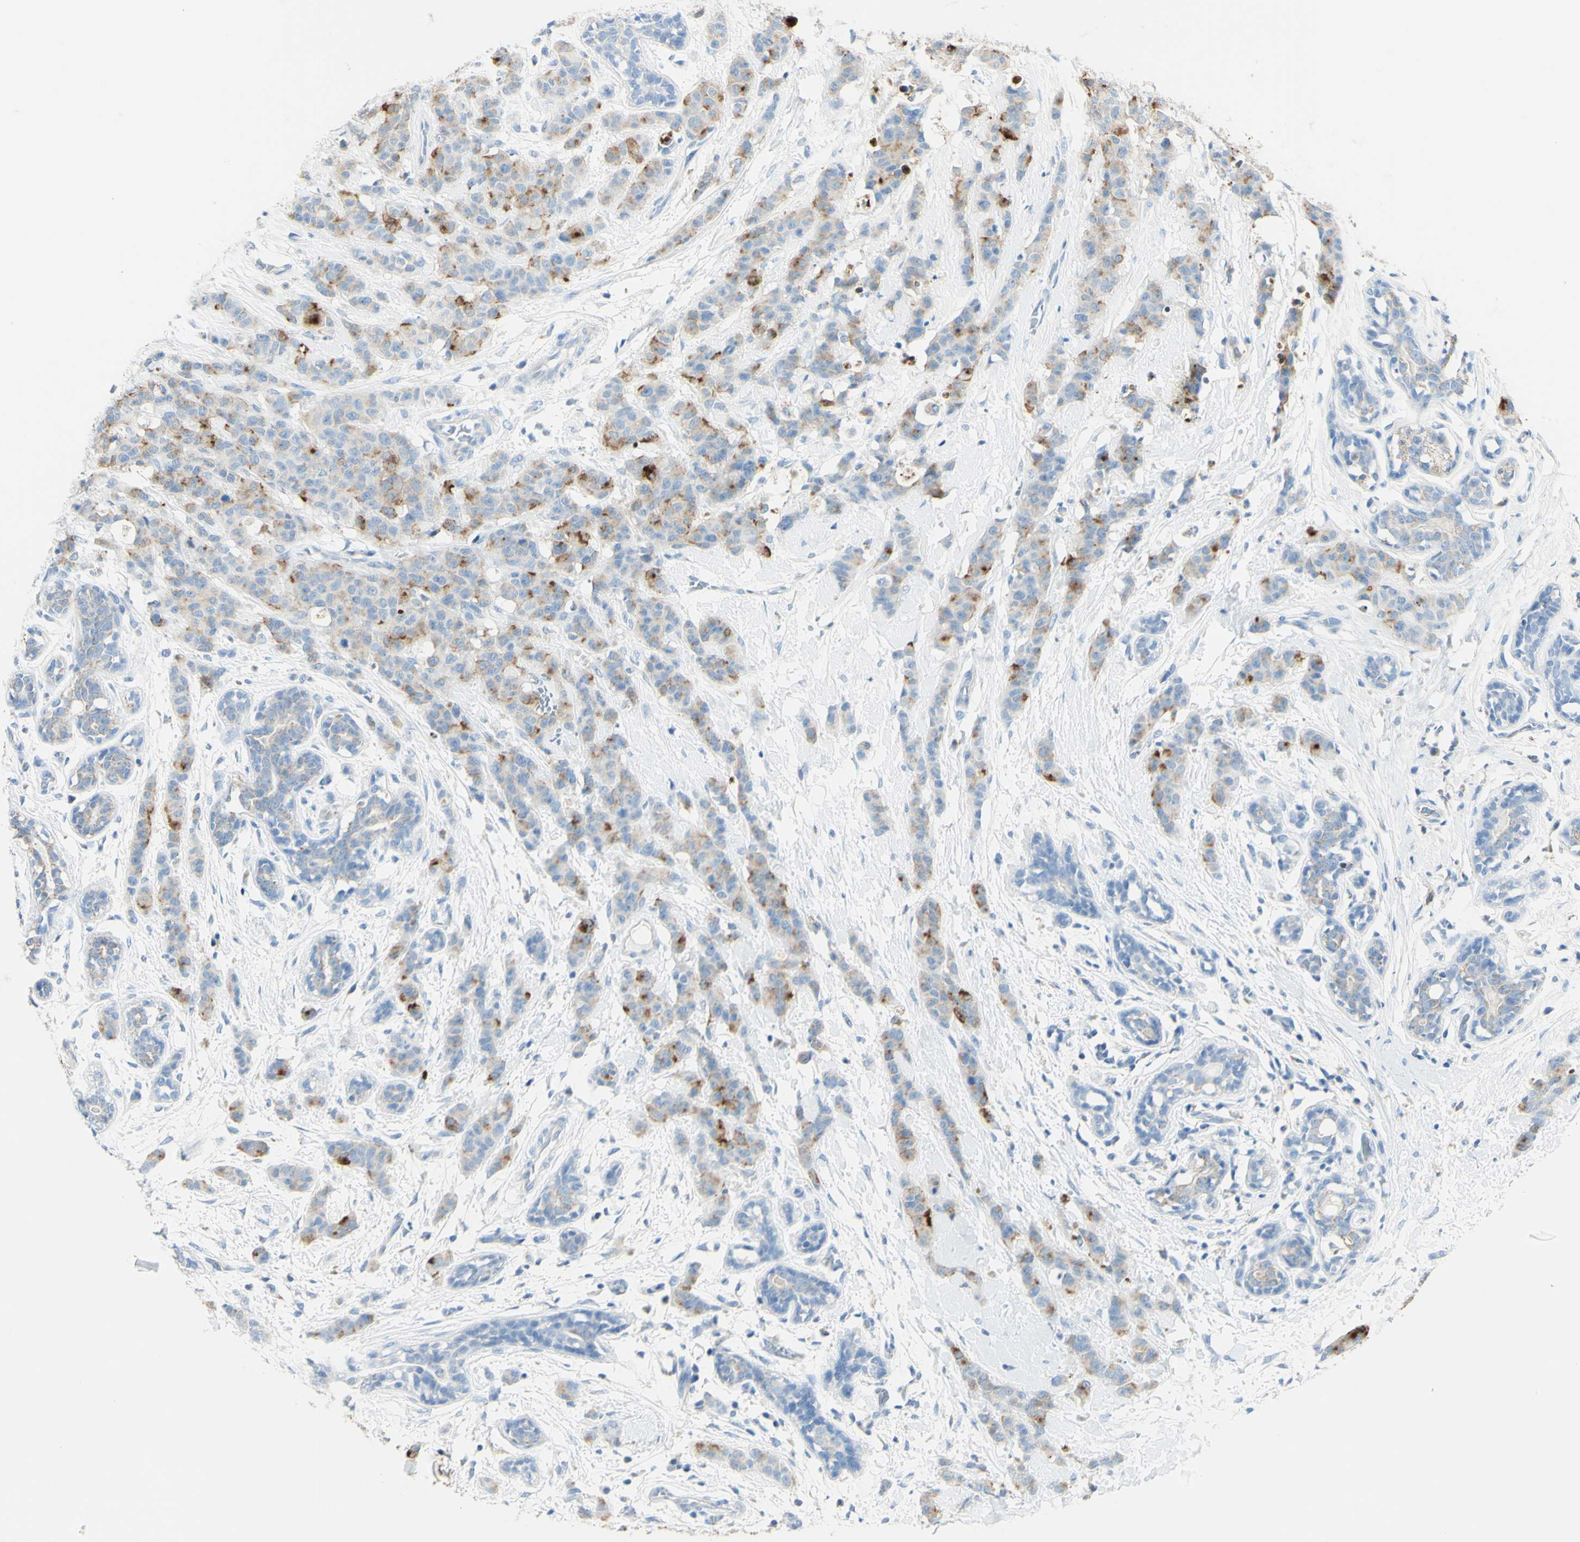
{"staining": {"intensity": "weak", "quantity": "25%-75%", "location": "cytoplasmic/membranous"}, "tissue": "breast cancer", "cell_type": "Tumor cells", "image_type": "cancer", "snomed": [{"axis": "morphology", "description": "Normal tissue, NOS"}, {"axis": "morphology", "description": "Duct carcinoma"}, {"axis": "topography", "description": "Breast"}], "caption": "The image displays staining of breast cancer (infiltrating ductal carcinoma), revealing weak cytoplasmic/membranous protein staining (brown color) within tumor cells.", "gene": "TSPAN1", "patient": {"sex": "female", "age": 40}}